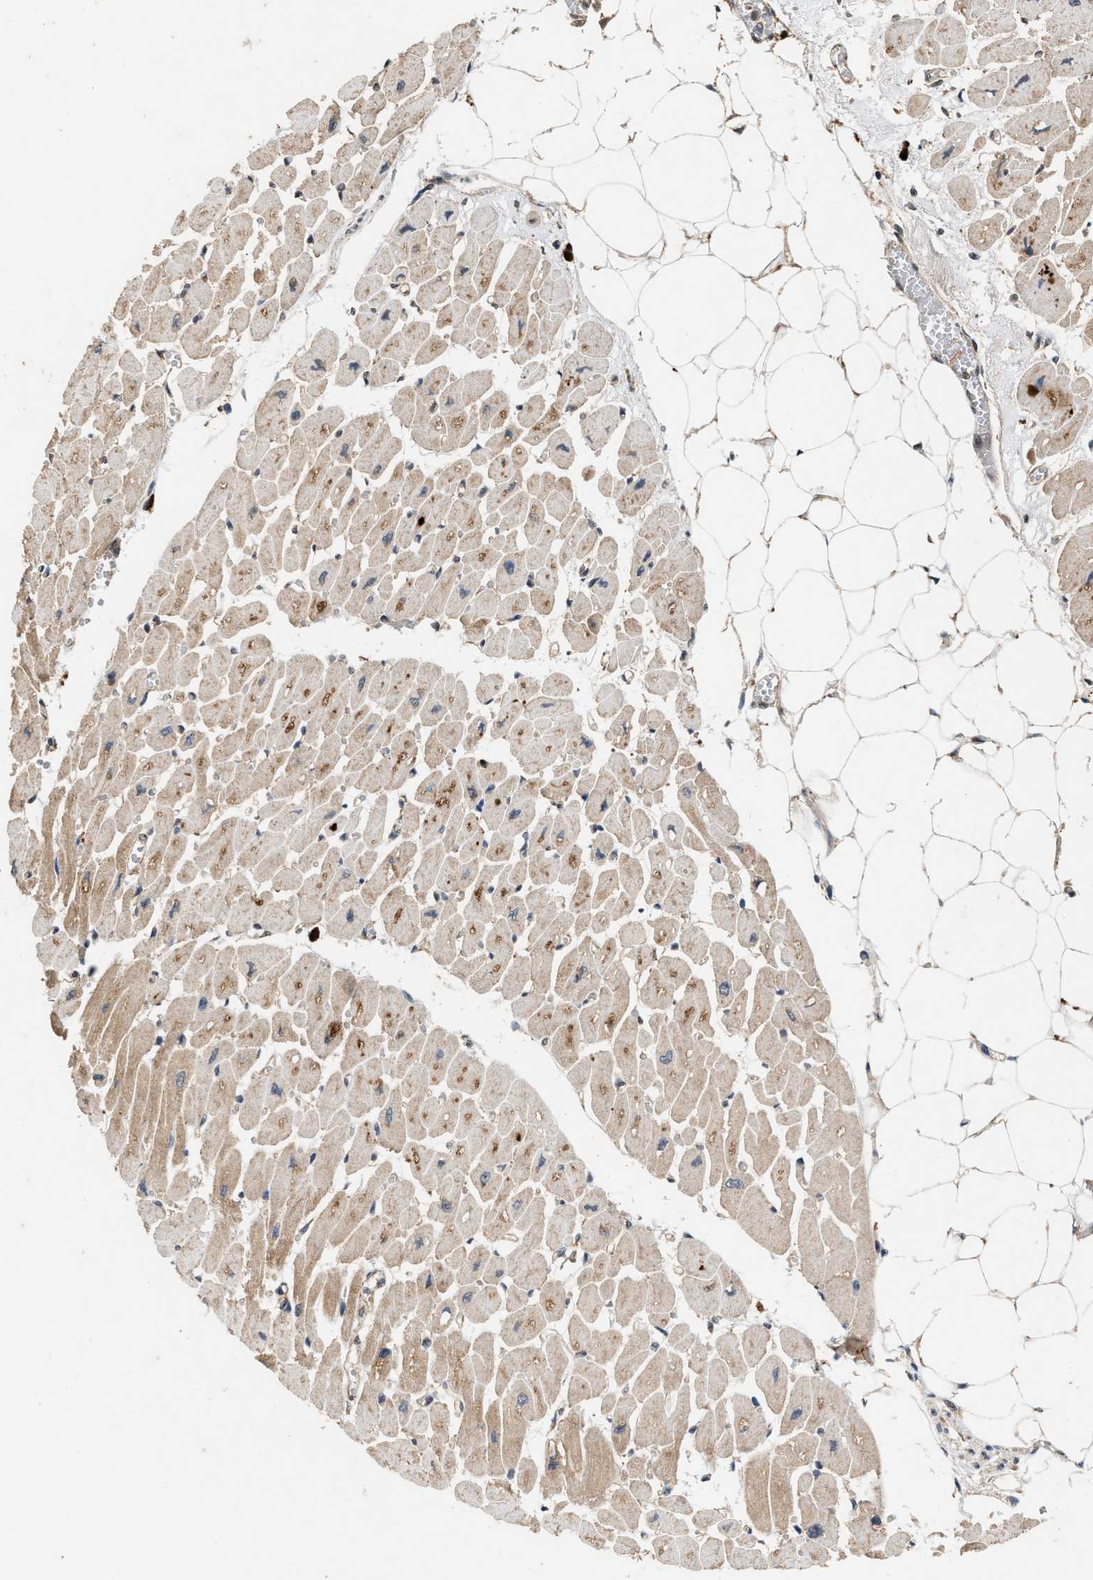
{"staining": {"intensity": "moderate", "quantity": ">75%", "location": "cytoplasmic/membranous"}, "tissue": "heart muscle", "cell_type": "Cardiomyocytes", "image_type": "normal", "snomed": [{"axis": "morphology", "description": "Normal tissue, NOS"}, {"axis": "topography", "description": "Heart"}], "caption": "Moderate cytoplasmic/membranous protein staining is identified in about >75% of cardiomyocytes in heart muscle. (IHC, brightfield microscopy, high magnification).", "gene": "RUSC2", "patient": {"sex": "female", "age": 54}}